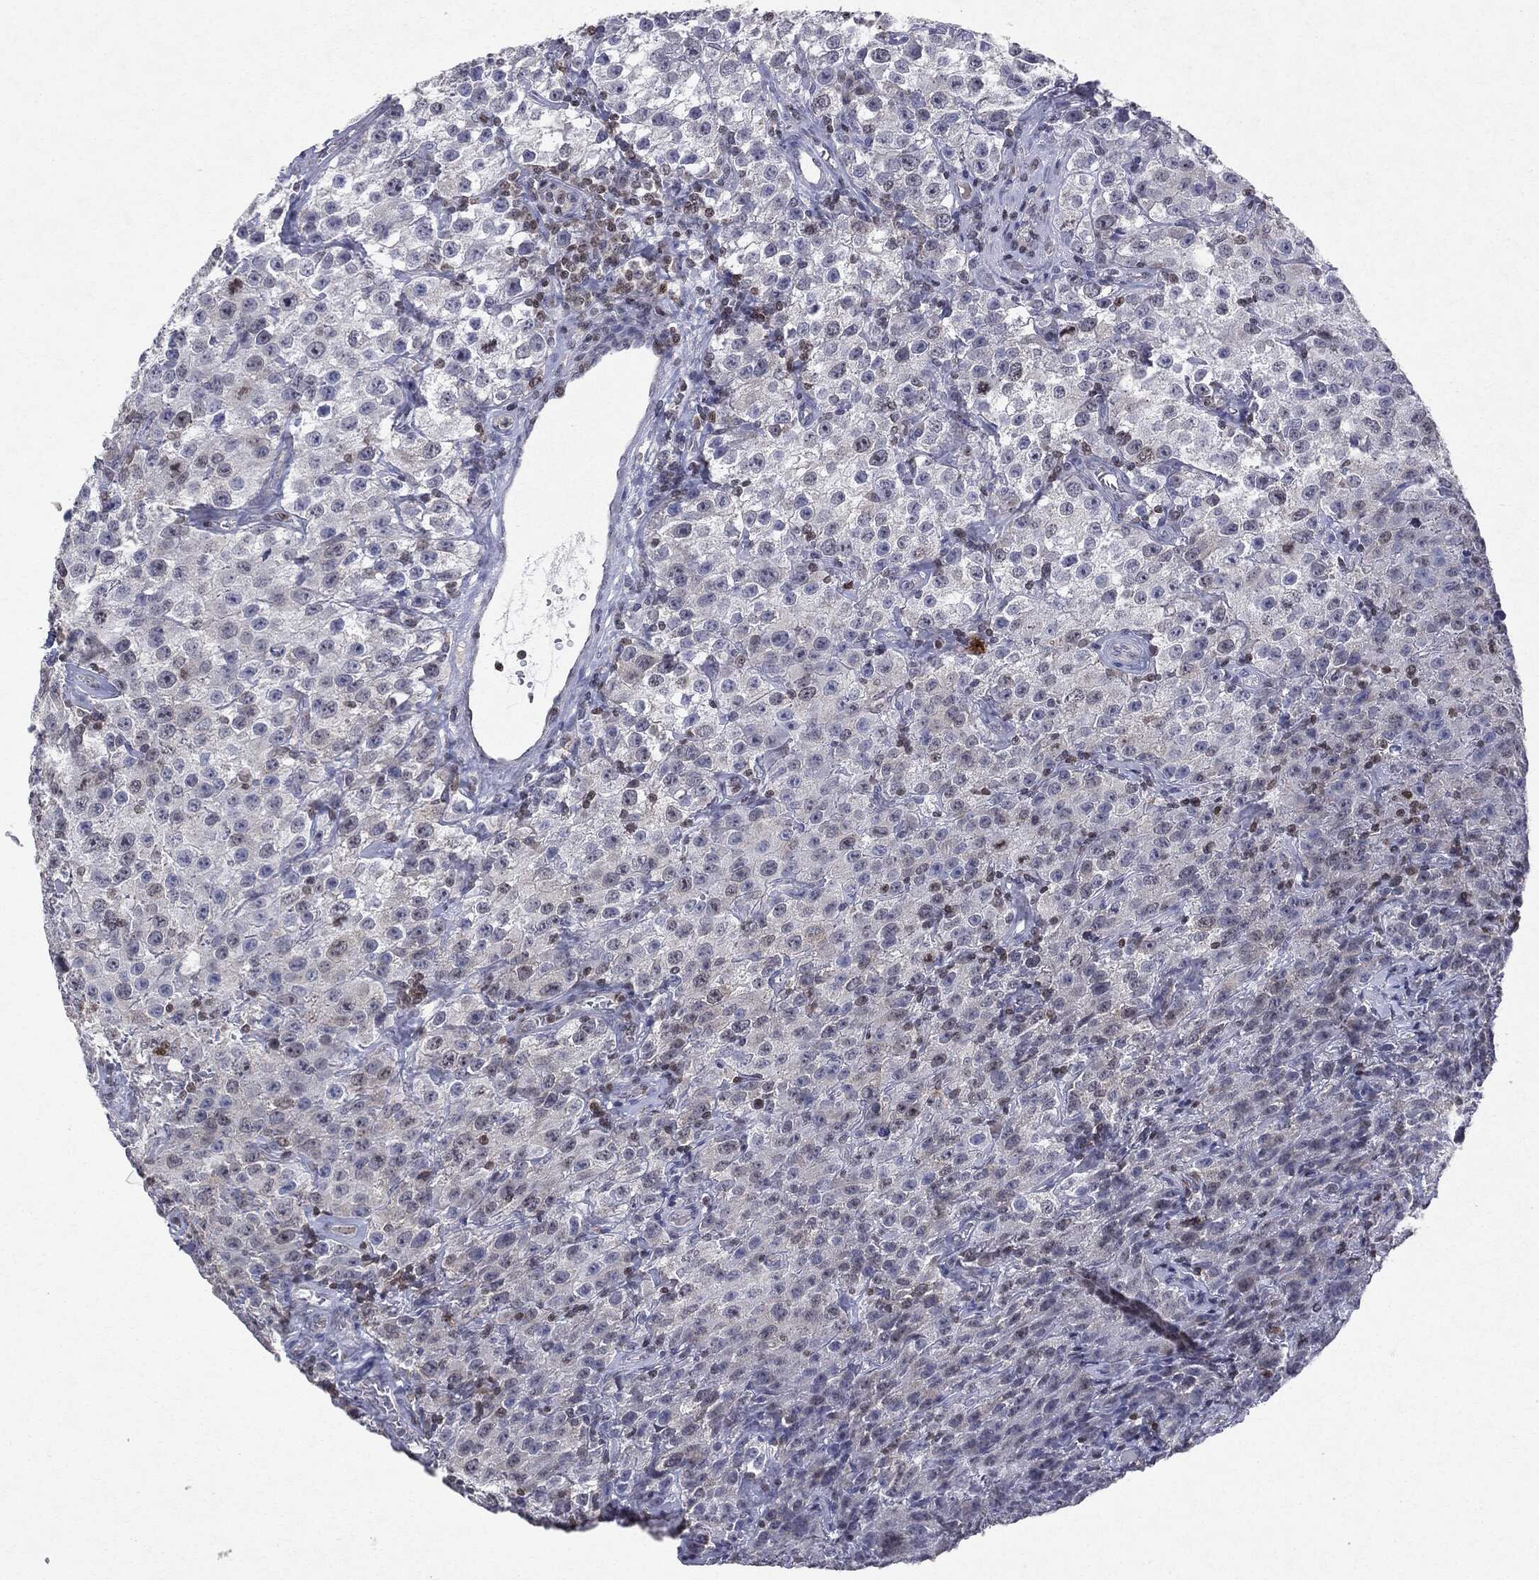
{"staining": {"intensity": "negative", "quantity": "none", "location": "none"}, "tissue": "testis cancer", "cell_type": "Tumor cells", "image_type": "cancer", "snomed": [{"axis": "morphology", "description": "Seminoma, NOS"}, {"axis": "topography", "description": "Testis"}], "caption": "Tumor cells are negative for protein expression in human testis cancer (seminoma).", "gene": "KIF2C", "patient": {"sex": "male", "age": 52}}